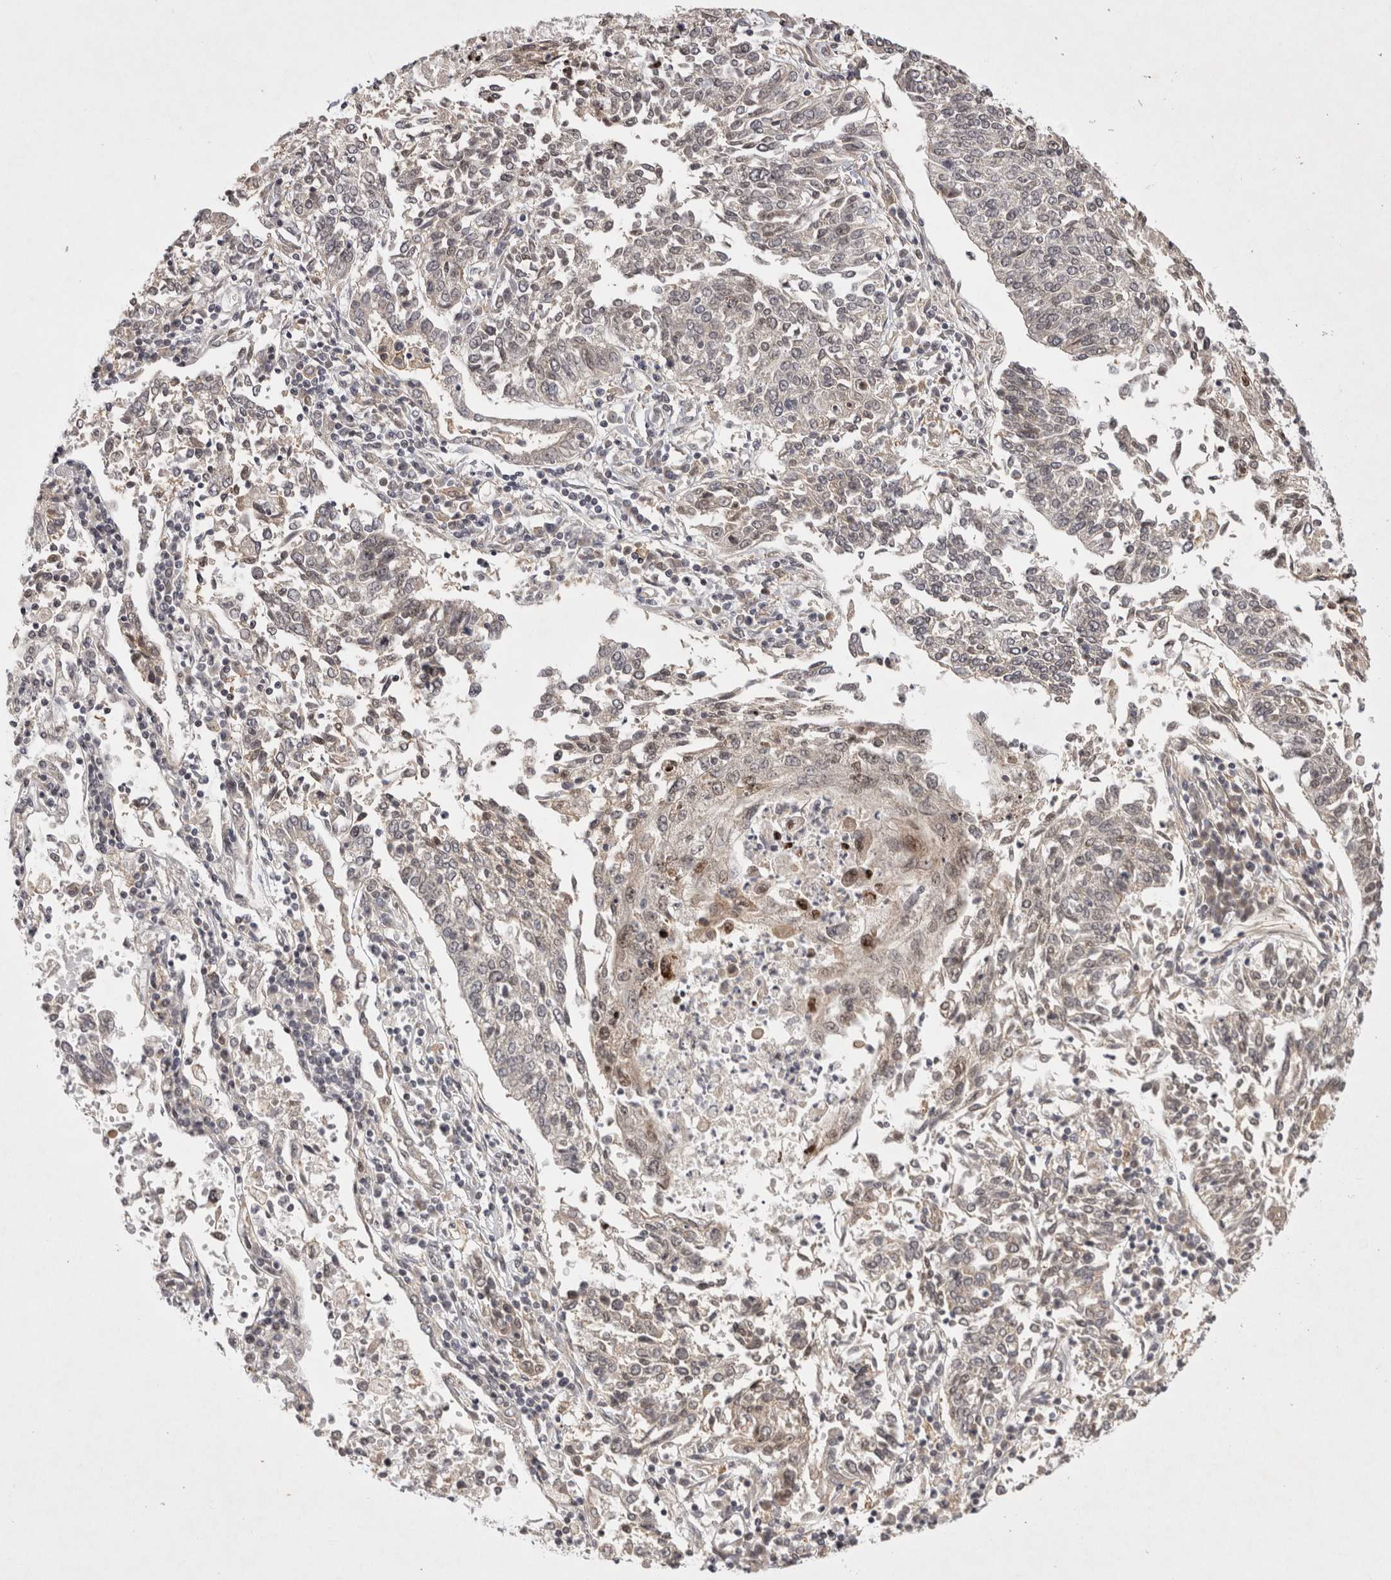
{"staining": {"intensity": "negative", "quantity": "none", "location": "none"}, "tissue": "lung cancer", "cell_type": "Tumor cells", "image_type": "cancer", "snomed": [{"axis": "morphology", "description": "Normal tissue, NOS"}, {"axis": "morphology", "description": "Squamous cell carcinoma, NOS"}, {"axis": "topography", "description": "Cartilage tissue"}, {"axis": "topography", "description": "Lung"}, {"axis": "topography", "description": "Peripheral nerve tissue"}], "caption": "Human lung cancer stained for a protein using immunohistochemistry reveals no positivity in tumor cells.", "gene": "ZNF318", "patient": {"sex": "female", "age": 49}}